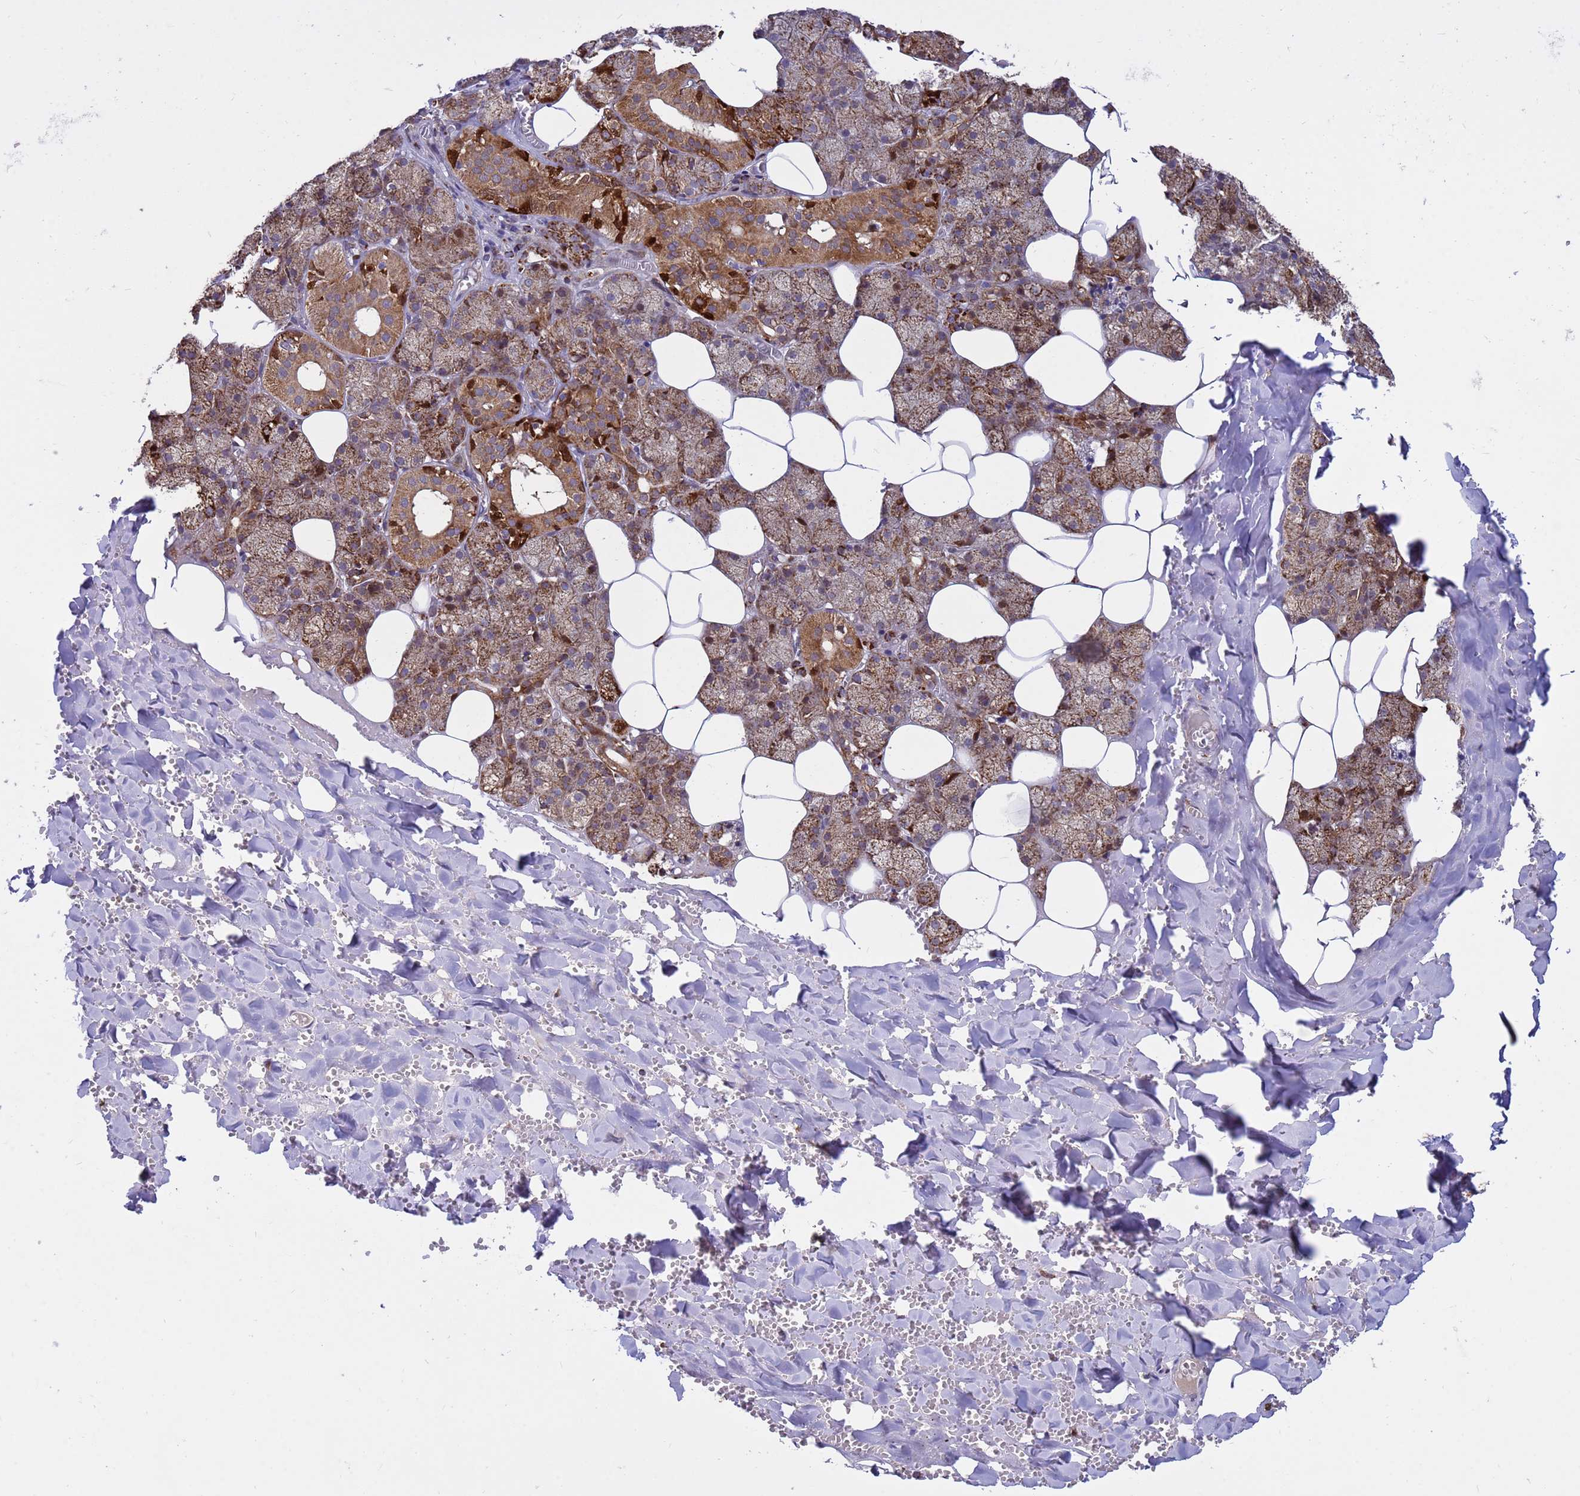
{"staining": {"intensity": "strong", "quantity": "25%-75%", "location": "cytoplasmic/membranous"}, "tissue": "salivary gland", "cell_type": "Glandular cells", "image_type": "normal", "snomed": [{"axis": "morphology", "description": "Normal tissue, NOS"}, {"axis": "topography", "description": "Salivary gland"}], "caption": "Immunohistochemistry of benign salivary gland reveals high levels of strong cytoplasmic/membranous expression in approximately 25%-75% of glandular cells.", "gene": "TUBGCP3", "patient": {"sex": "male", "age": 62}}